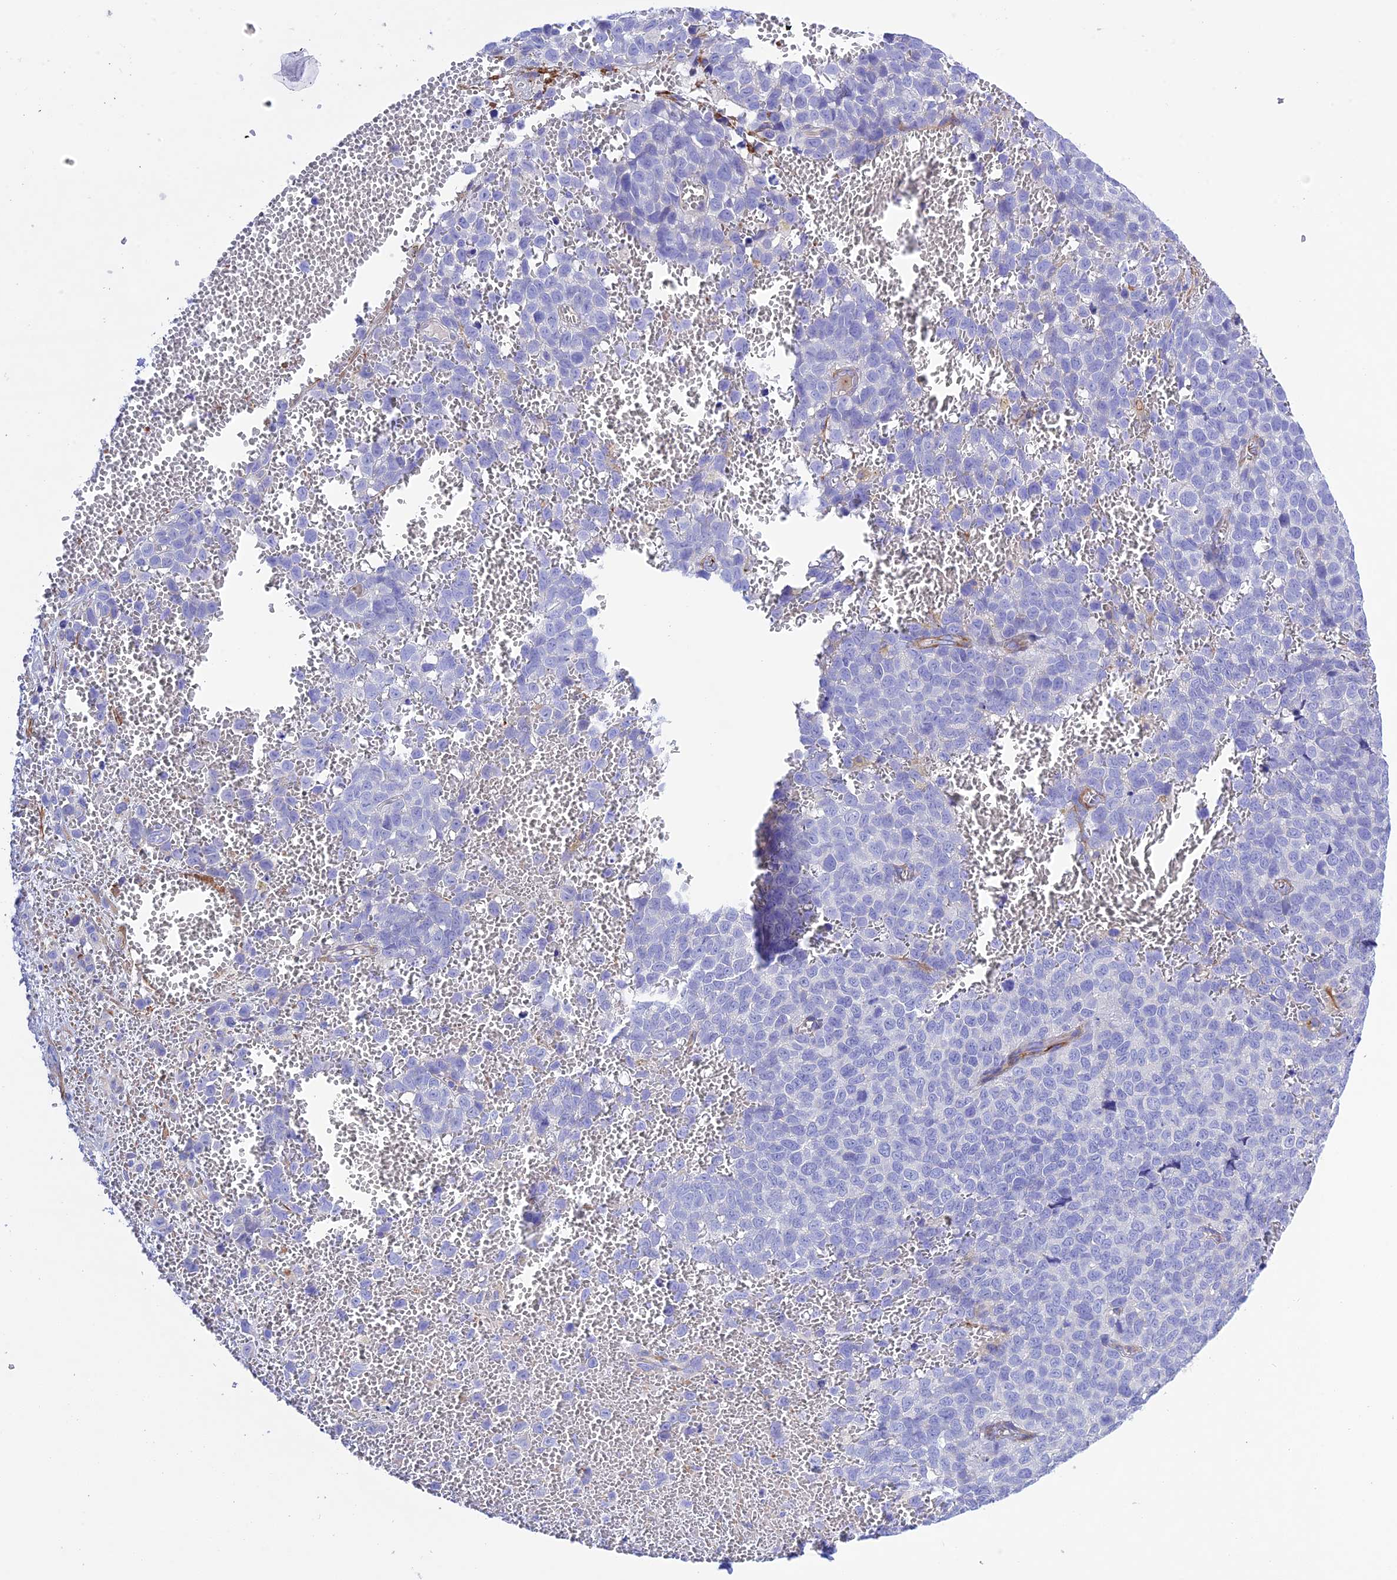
{"staining": {"intensity": "negative", "quantity": "none", "location": "none"}, "tissue": "melanoma", "cell_type": "Tumor cells", "image_type": "cancer", "snomed": [{"axis": "morphology", "description": "Malignant melanoma, NOS"}, {"axis": "topography", "description": "Nose, NOS"}], "caption": "The immunohistochemistry (IHC) histopathology image has no significant staining in tumor cells of melanoma tissue.", "gene": "FRA10AC1", "patient": {"sex": "female", "age": 48}}